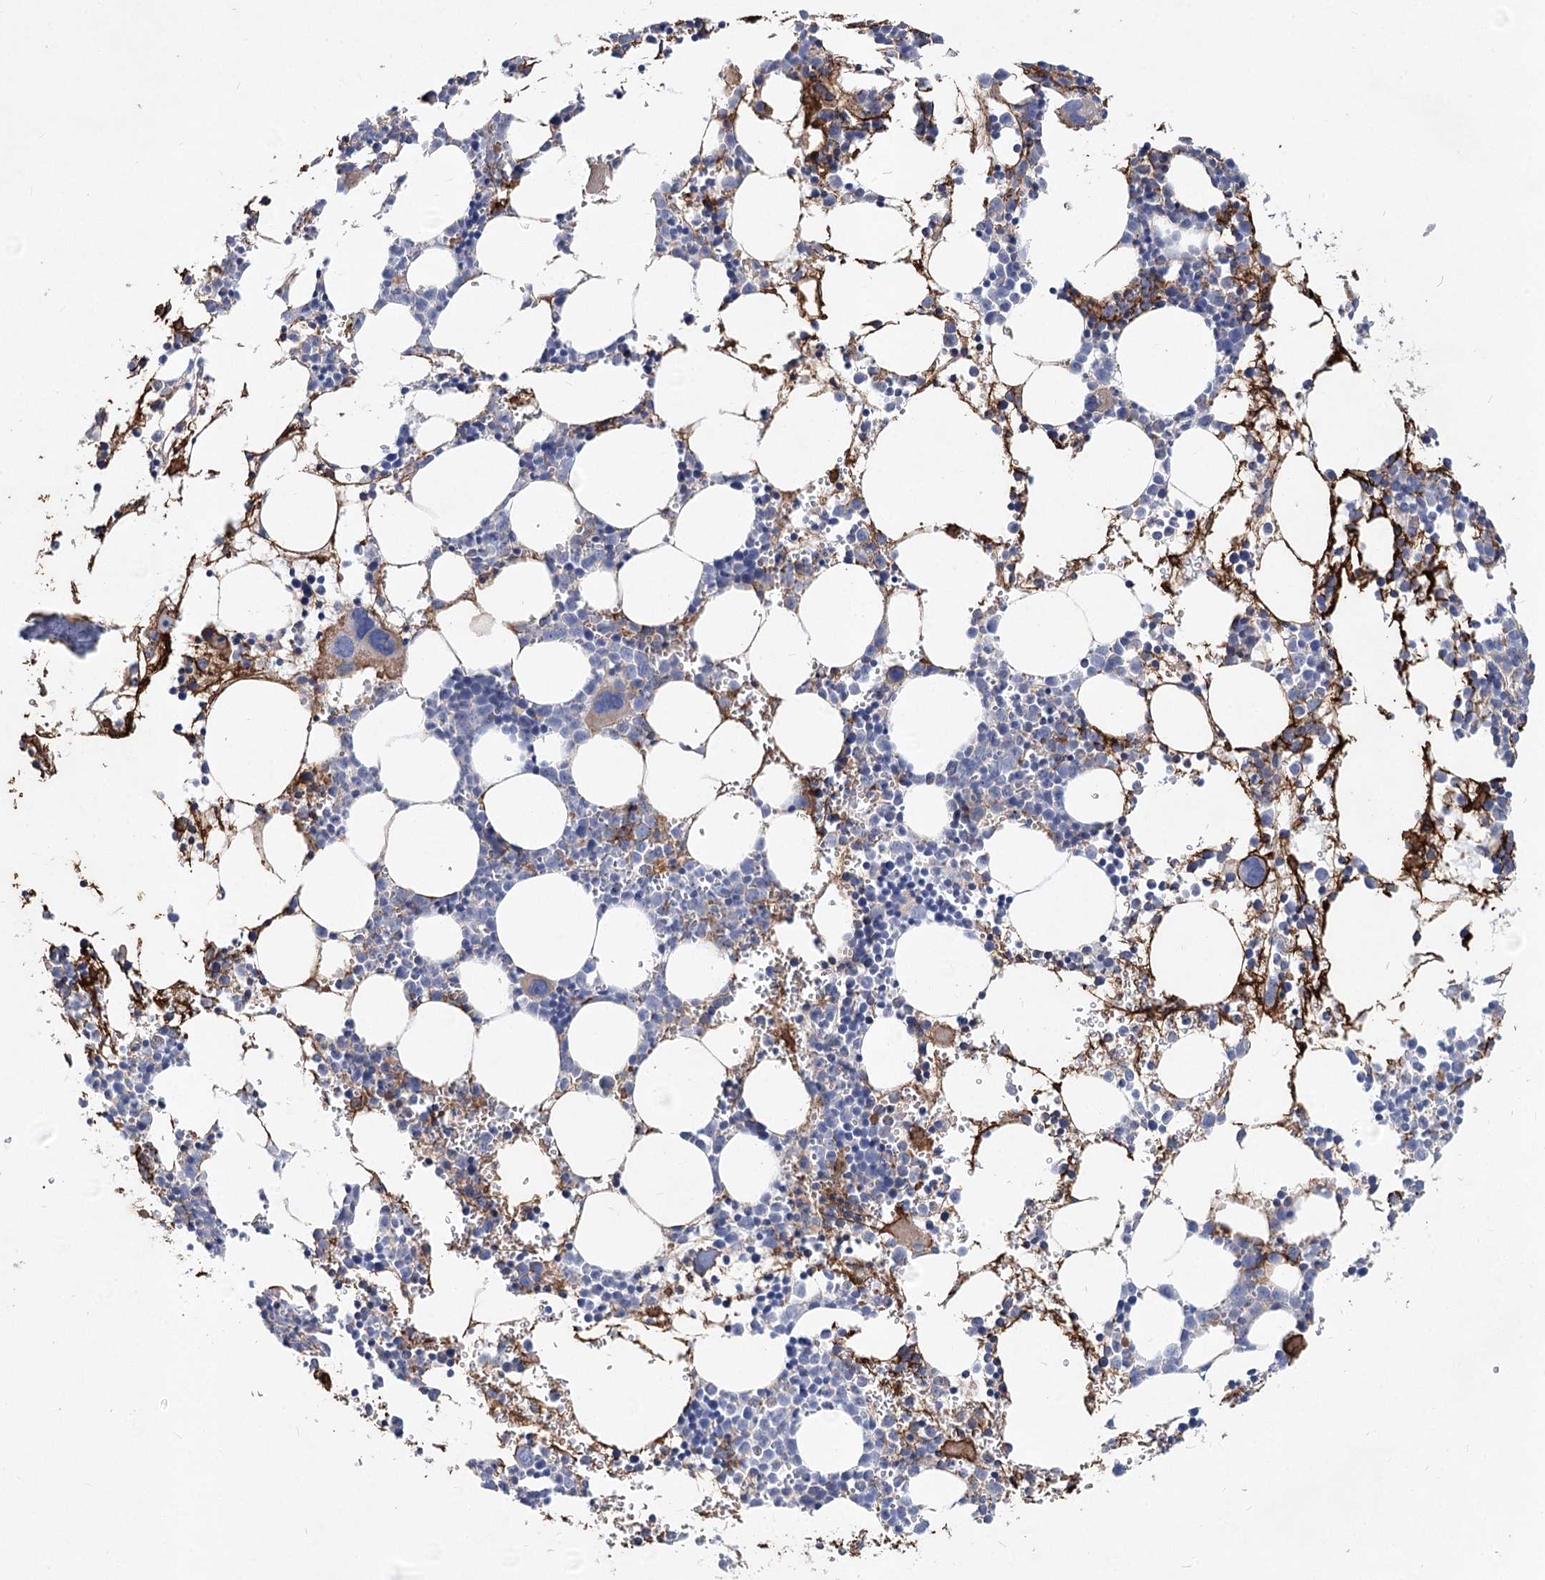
{"staining": {"intensity": "negative", "quantity": "none", "location": "none"}, "tissue": "bone marrow", "cell_type": "Hematopoietic cells", "image_type": "normal", "snomed": [{"axis": "morphology", "description": "Normal tissue, NOS"}, {"axis": "topography", "description": "Bone marrow"}], "caption": "Micrograph shows no protein positivity in hematopoietic cells of normal bone marrow.", "gene": "TASOR2", "patient": {"sex": "female", "age": 89}}